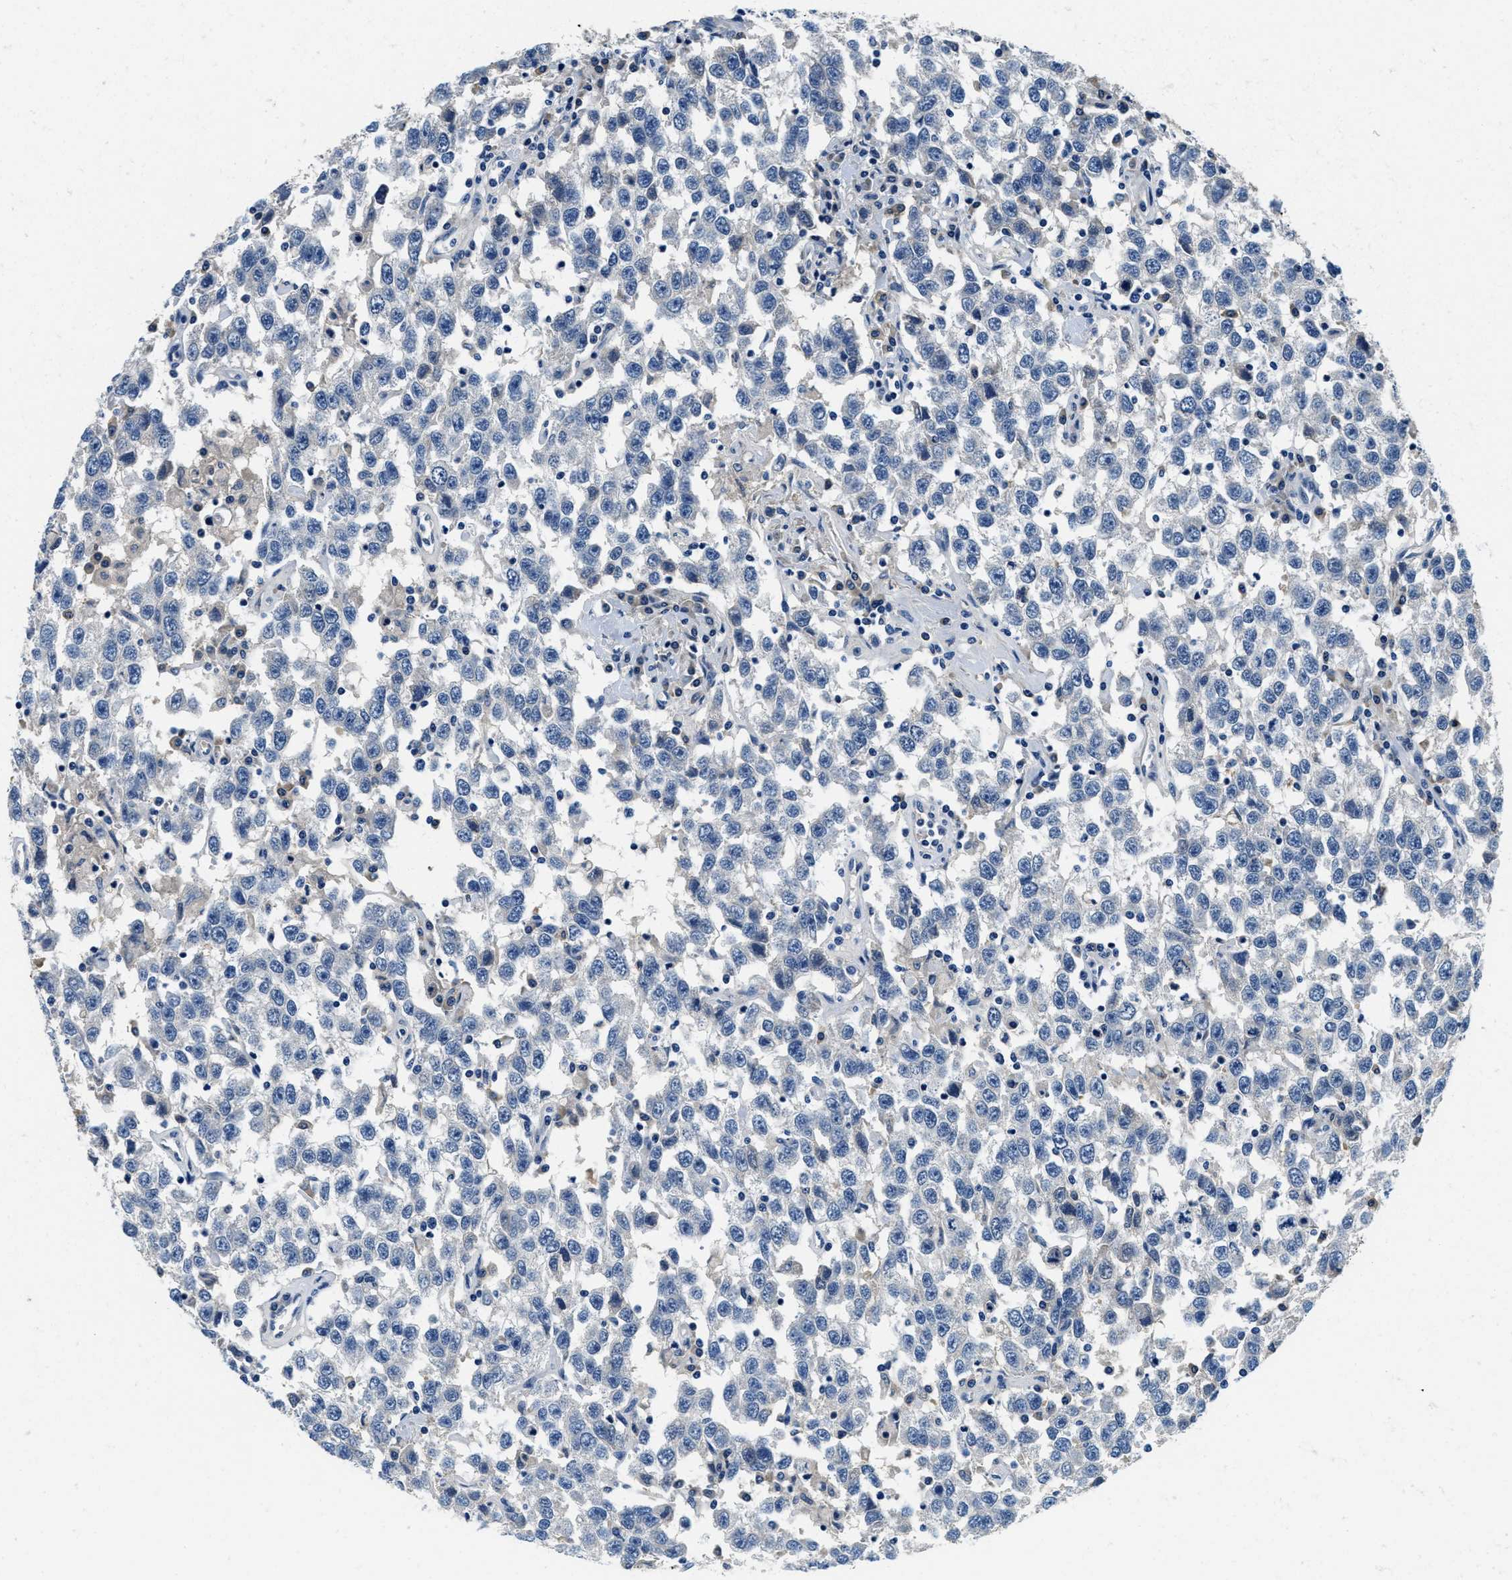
{"staining": {"intensity": "negative", "quantity": "none", "location": "none"}, "tissue": "testis cancer", "cell_type": "Tumor cells", "image_type": "cancer", "snomed": [{"axis": "morphology", "description": "Seminoma, NOS"}, {"axis": "topography", "description": "Testis"}], "caption": "Seminoma (testis) was stained to show a protein in brown. There is no significant staining in tumor cells. (Stains: DAB immunohistochemistry with hematoxylin counter stain, Microscopy: brightfield microscopy at high magnification).", "gene": "ALDH3A2", "patient": {"sex": "male", "age": 41}}